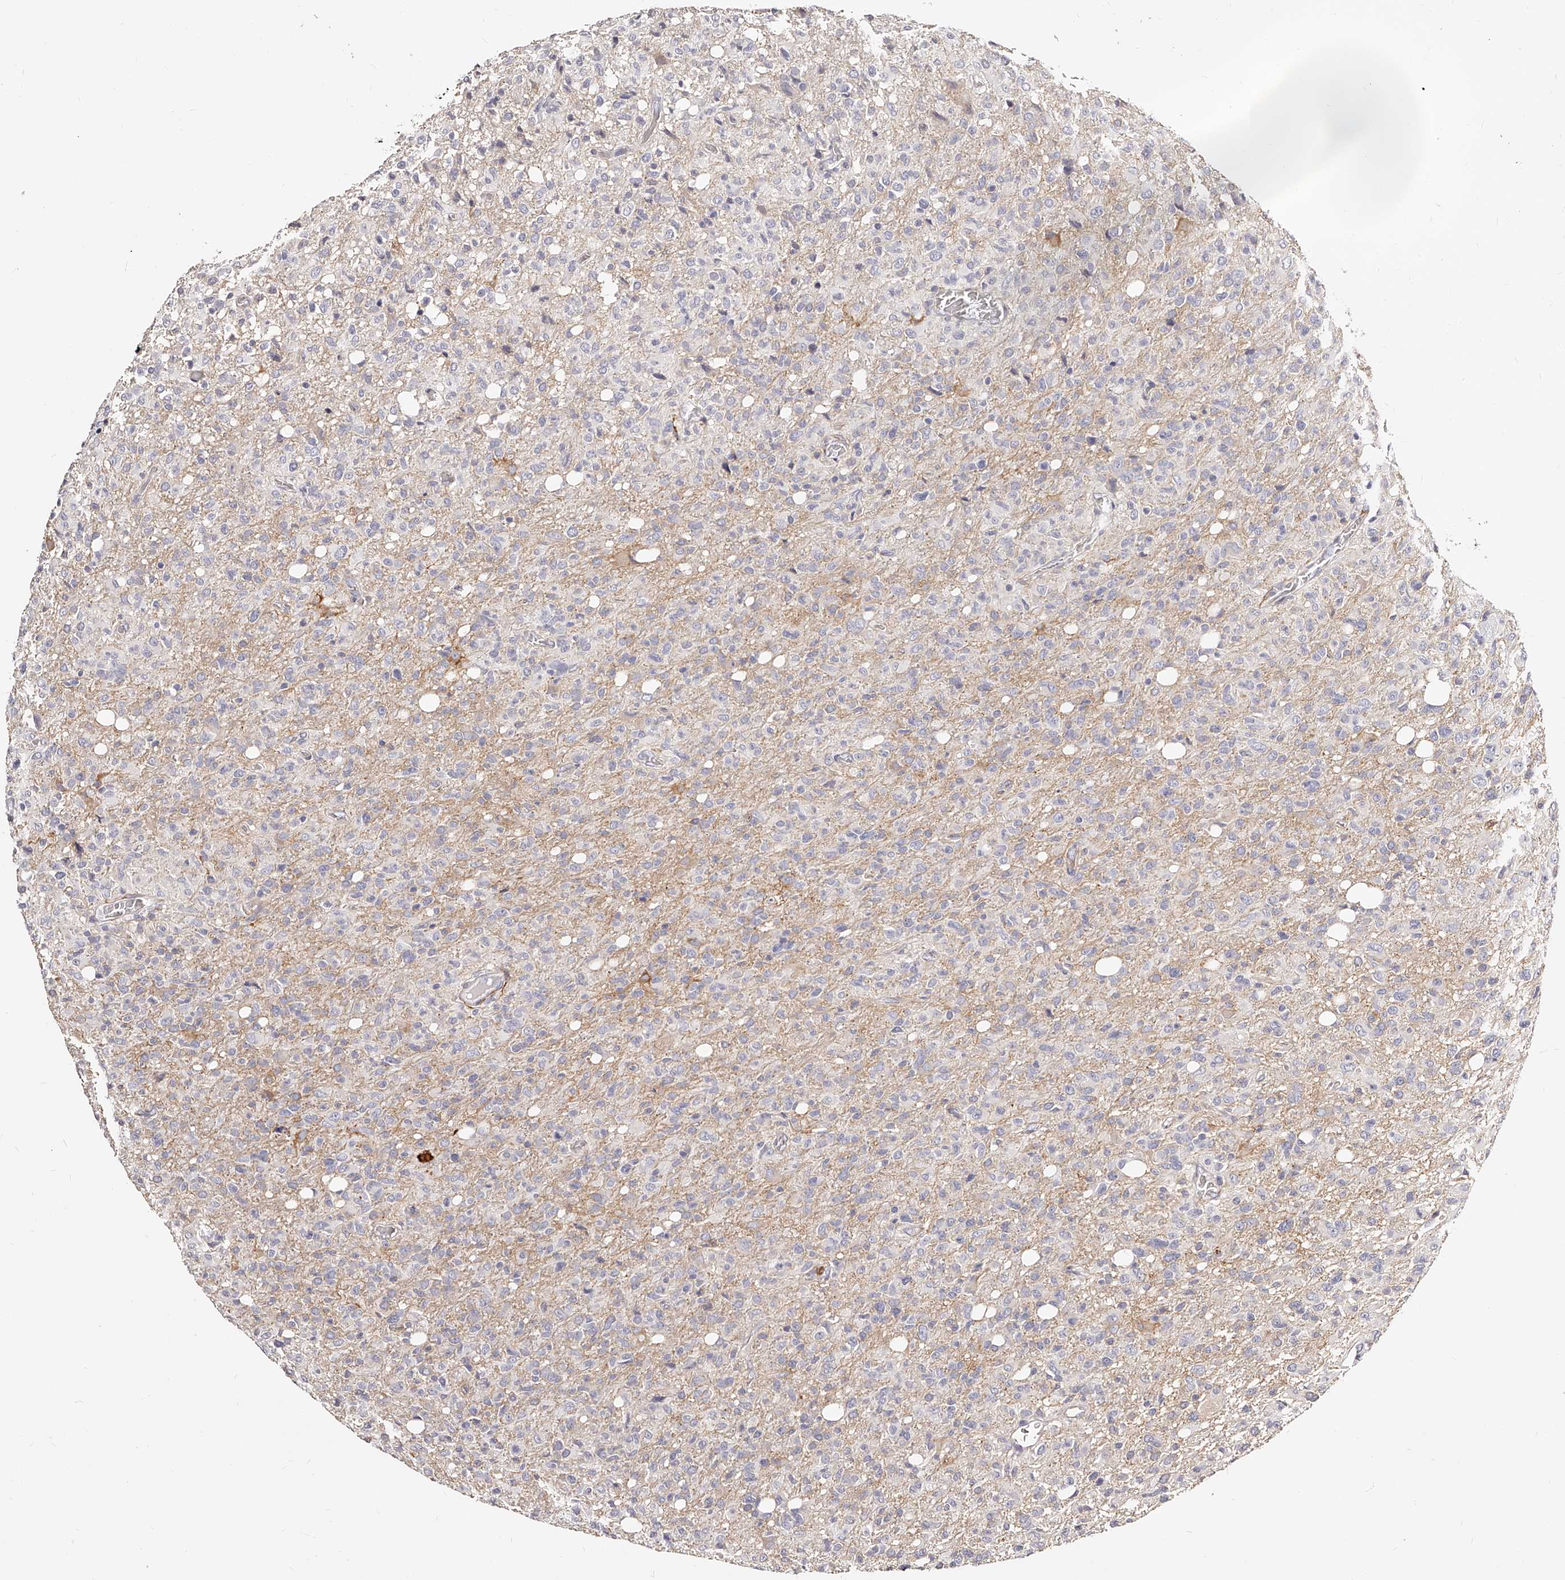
{"staining": {"intensity": "negative", "quantity": "none", "location": "none"}, "tissue": "glioma", "cell_type": "Tumor cells", "image_type": "cancer", "snomed": [{"axis": "morphology", "description": "Glioma, malignant, High grade"}, {"axis": "topography", "description": "Brain"}], "caption": "There is no significant expression in tumor cells of glioma.", "gene": "CD82", "patient": {"sex": "female", "age": 57}}